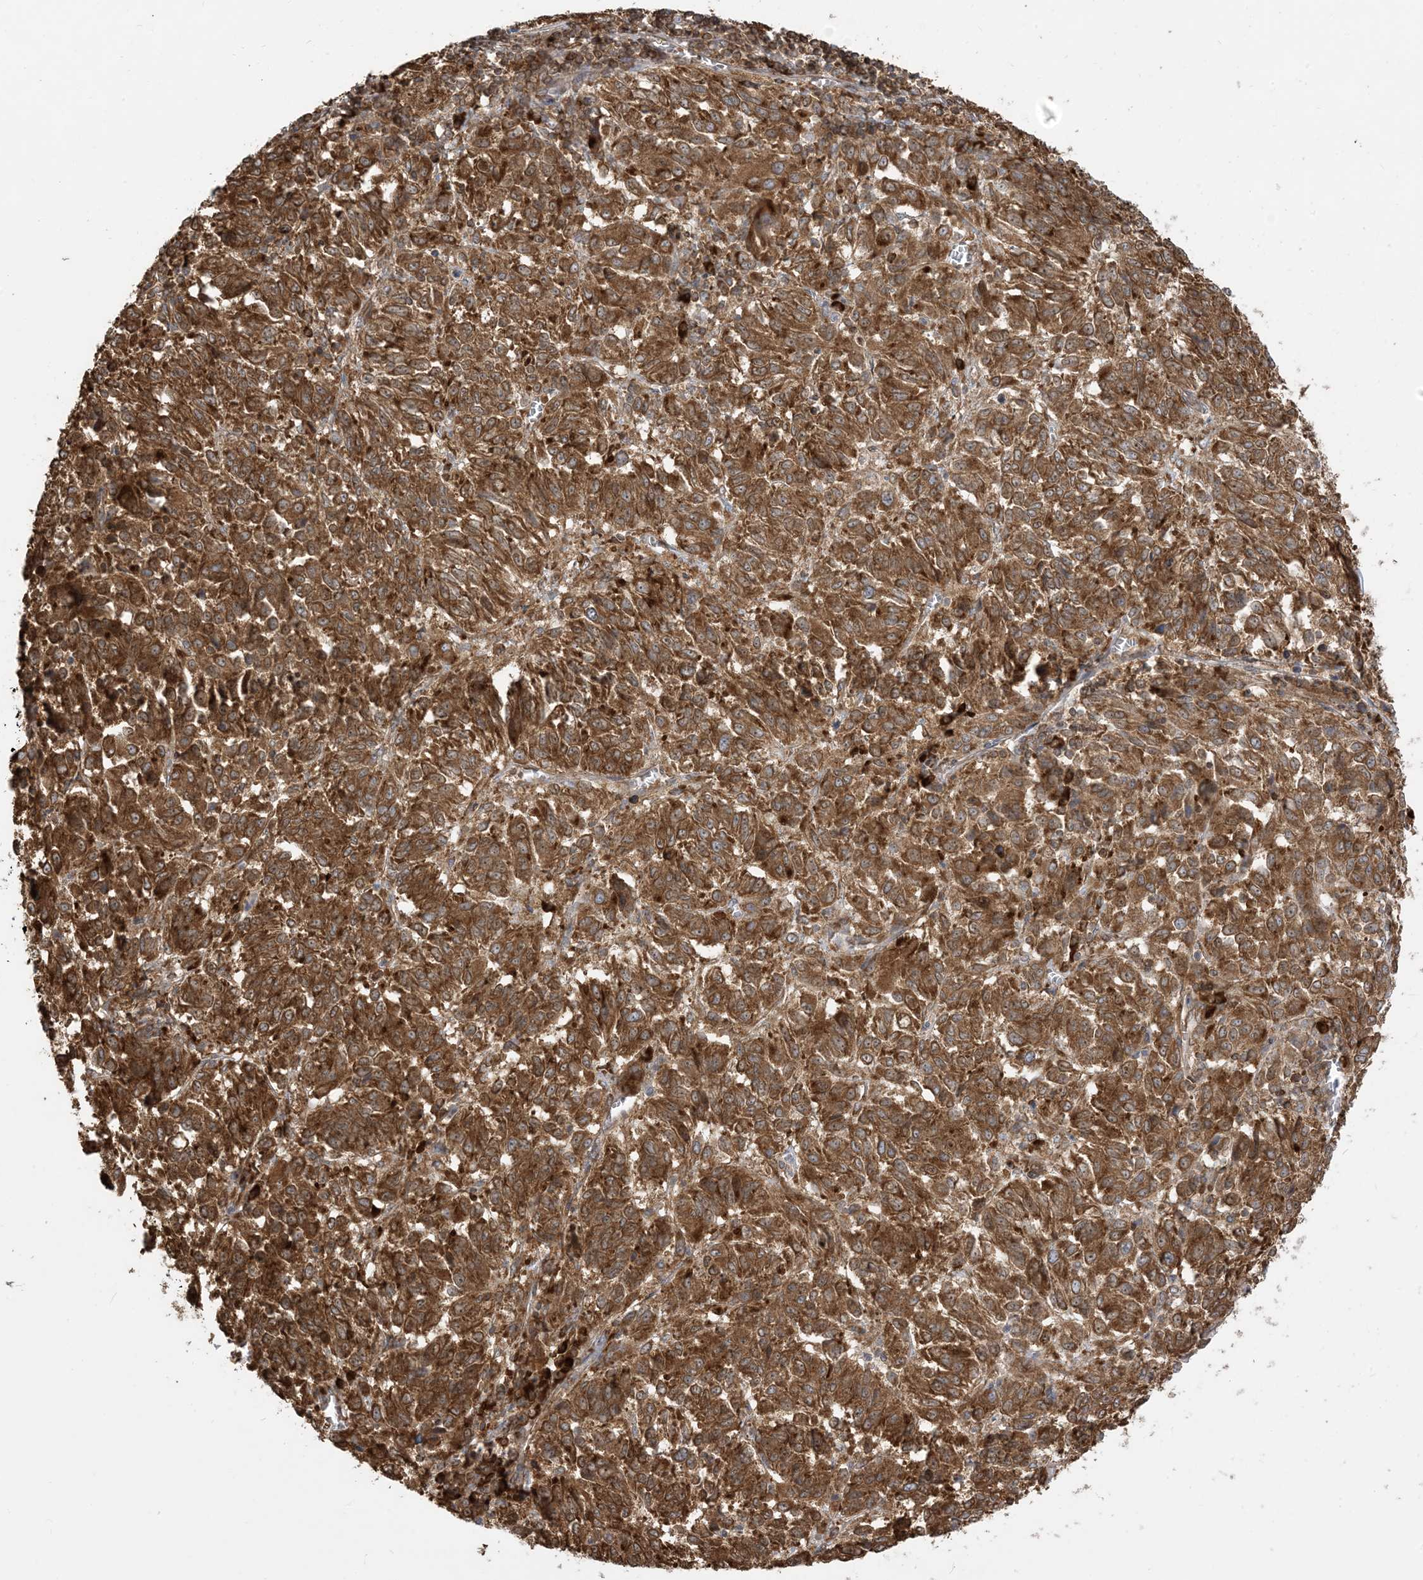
{"staining": {"intensity": "strong", "quantity": ">75%", "location": "cytoplasmic/membranous,nuclear"}, "tissue": "melanoma", "cell_type": "Tumor cells", "image_type": "cancer", "snomed": [{"axis": "morphology", "description": "Malignant melanoma, Metastatic site"}, {"axis": "topography", "description": "Lung"}], "caption": "High-magnification brightfield microscopy of malignant melanoma (metastatic site) stained with DAB (brown) and counterstained with hematoxylin (blue). tumor cells exhibit strong cytoplasmic/membranous and nuclear positivity is appreciated in approximately>75% of cells. The staining was performed using DAB to visualize the protein expression in brown, while the nuclei were stained in blue with hematoxylin (Magnification: 20x).", "gene": "SRP72", "patient": {"sex": "male", "age": 64}}